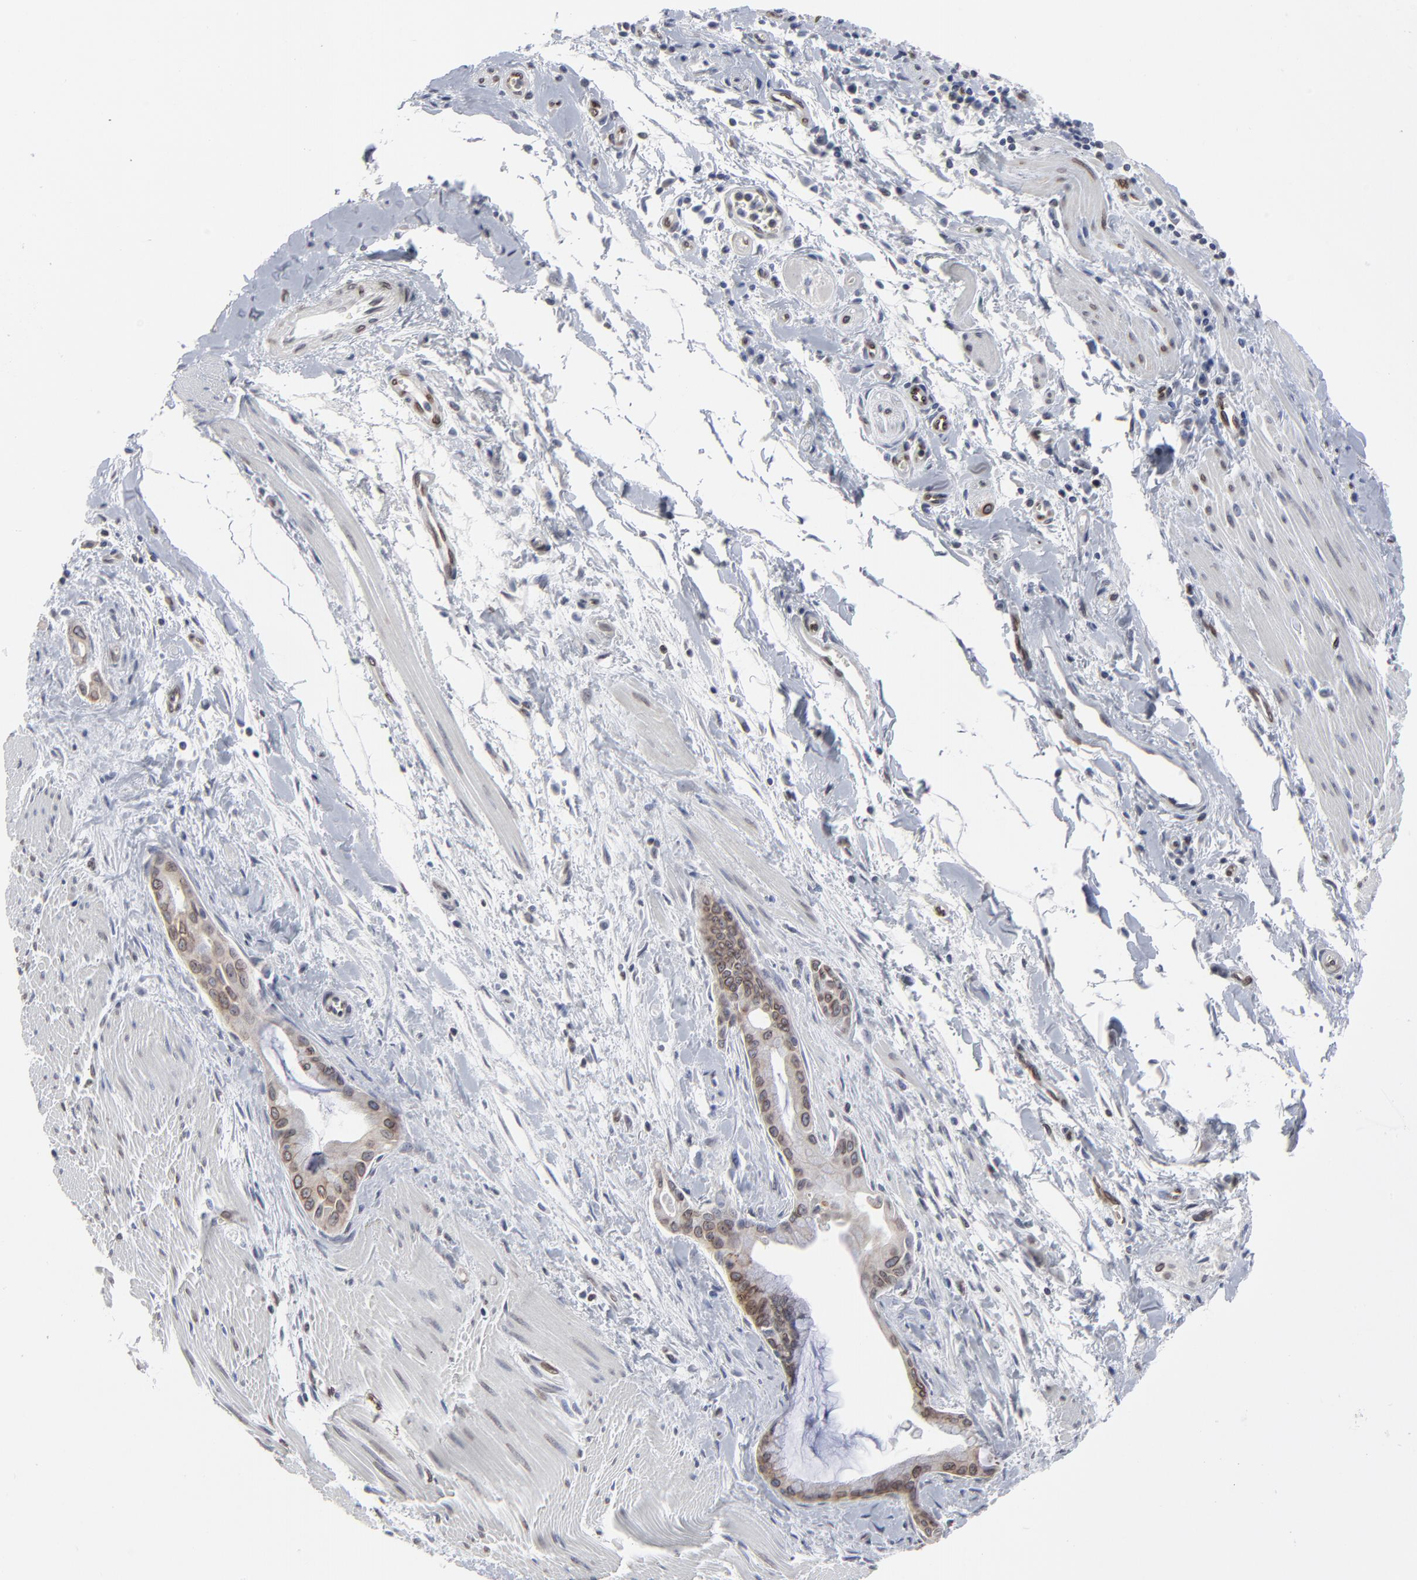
{"staining": {"intensity": "moderate", "quantity": ">75%", "location": "cytoplasmic/membranous,nuclear"}, "tissue": "pancreatic cancer", "cell_type": "Tumor cells", "image_type": "cancer", "snomed": [{"axis": "morphology", "description": "Adenocarcinoma, NOS"}, {"axis": "topography", "description": "Pancreas"}], "caption": "There is medium levels of moderate cytoplasmic/membranous and nuclear staining in tumor cells of pancreatic cancer (adenocarcinoma), as demonstrated by immunohistochemical staining (brown color).", "gene": "SYNE2", "patient": {"sex": "male", "age": 59}}